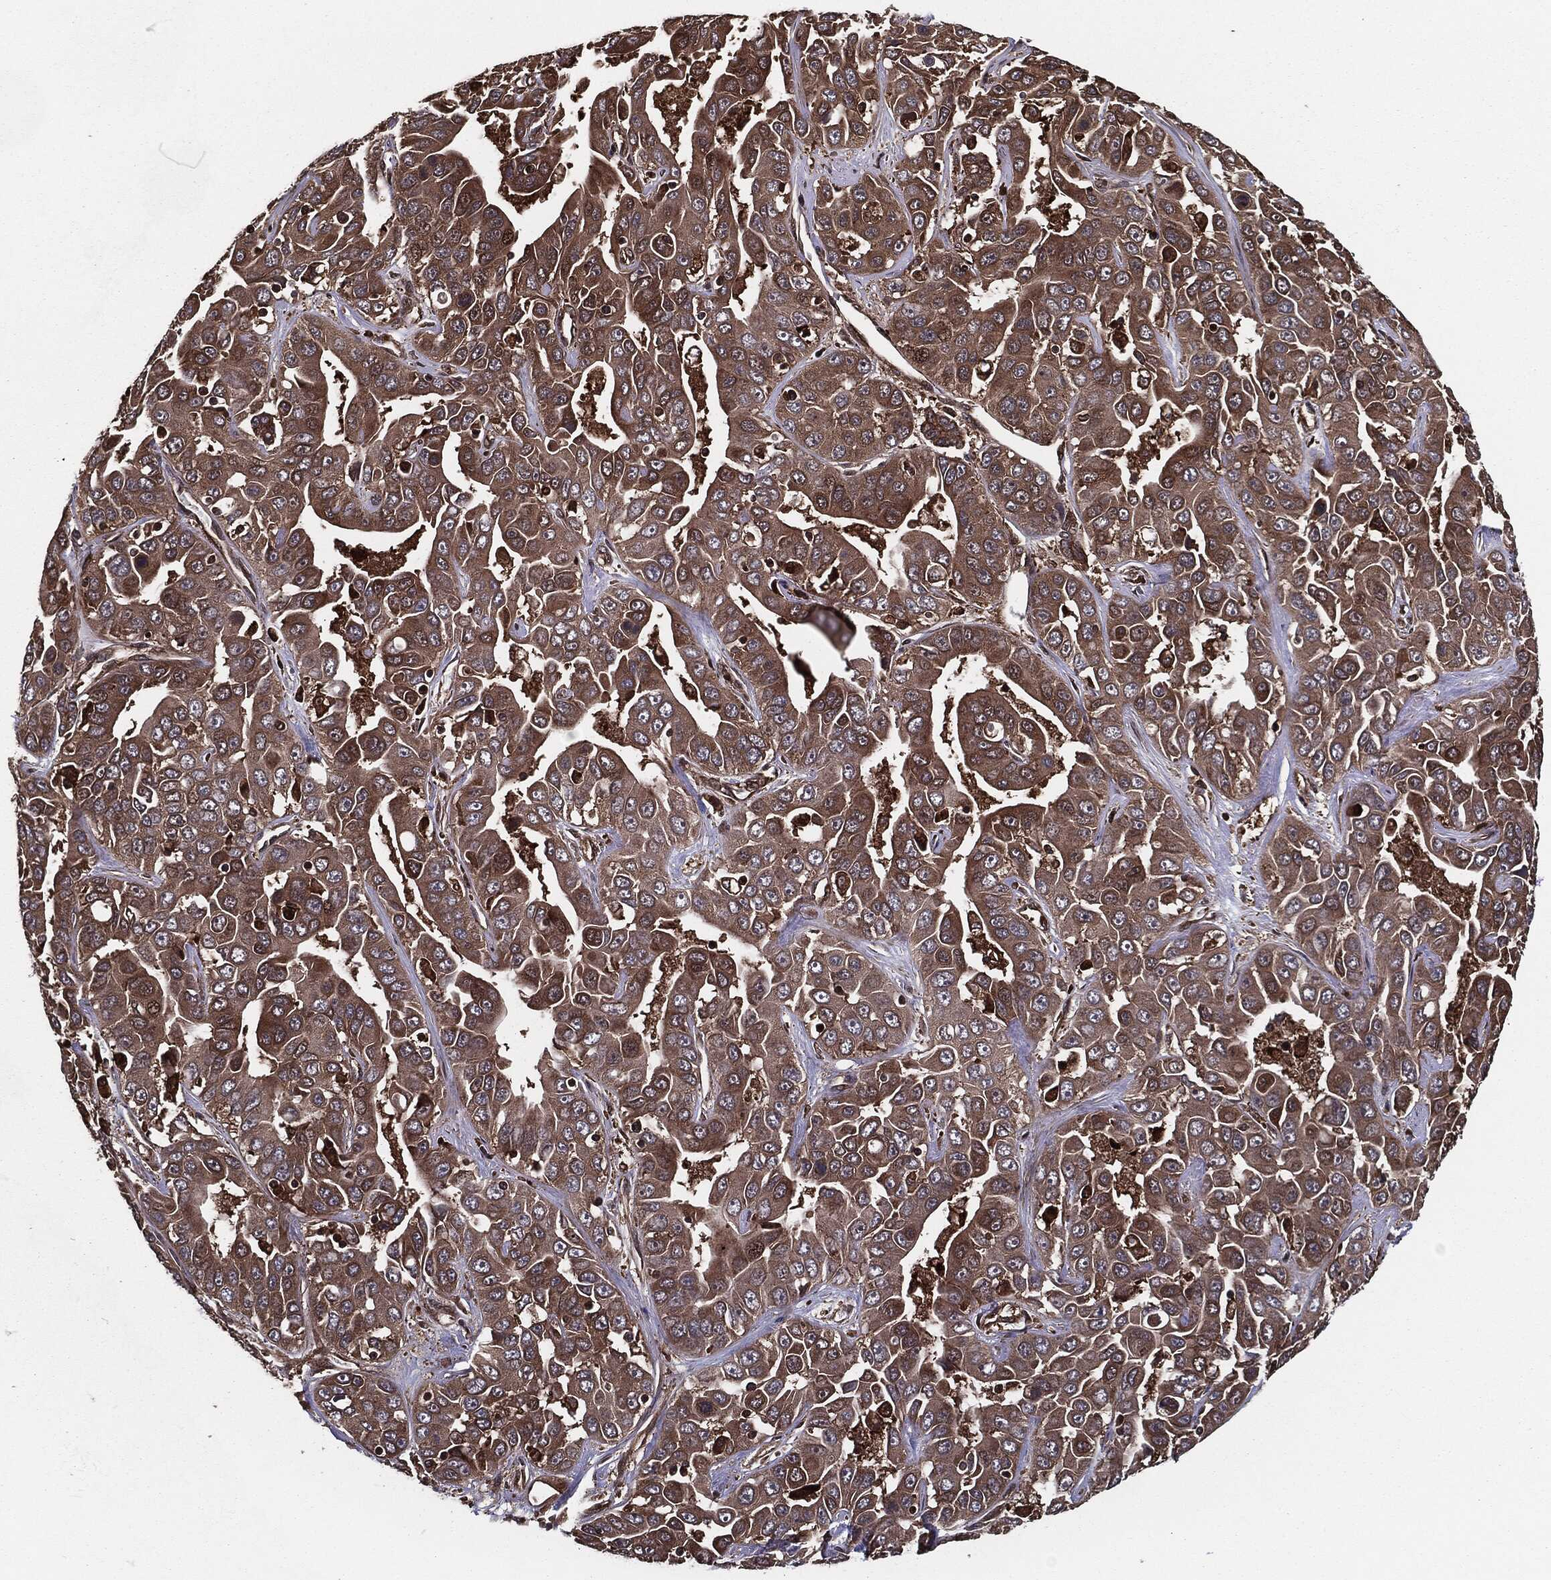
{"staining": {"intensity": "moderate", "quantity": ">75%", "location": "cytoplasmic/membranous"}, "tissue": "liver cancer", "cell_type": "Tumor cells", "image_type": "cancer", "snomed": [{"axis": "morphology", "description": "Cholangiocarcinoma"}, {"axis": "topography", "description": "Liver"}], "caption": "Protein analysis of liver cancer tissue shows moderate cytoplasmic/membranous positivity in about >75% of tumor cells.", "gene": "RAP1GDS1", "patient": {"sex": "female", "age": 52}}